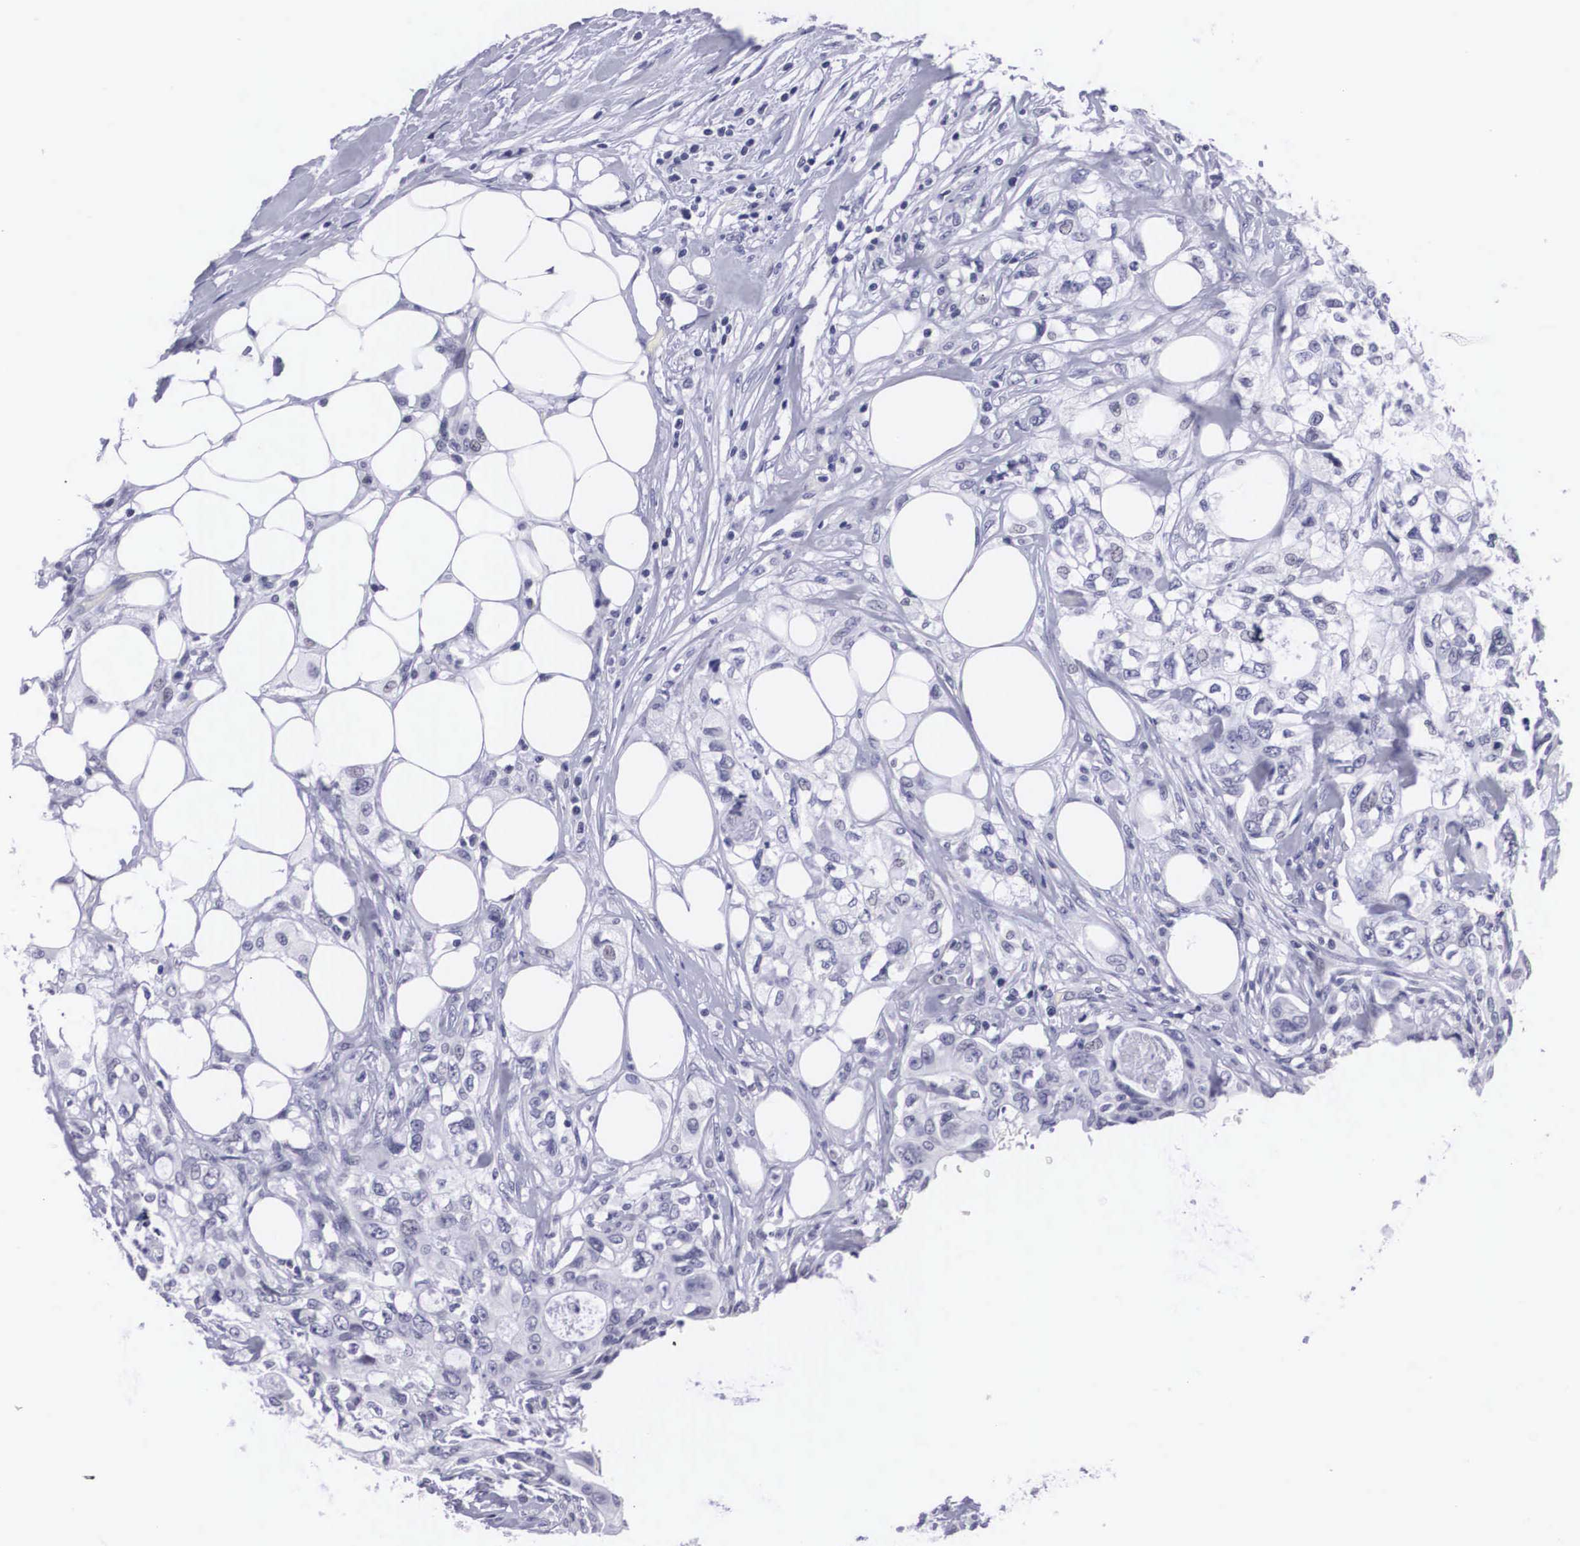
{"staining": {"intensity": "negative", "quantity": "none", "location": "none"}, "tissue": "colorectal cancer", "cell_type": "Tumor cells", "image_type": "cancer", "snomed": [{"axis": "morphology", "description": "Adenocarcinoma, NOS"}, {"axis": "topography", "description": "Rectum"}], "caption": "This photomicrograph is of colorectal cancer (adenocarcinoma) stained with immunohistochemistry (IHC) to label a protein in brown with the nuclei are counter-stained blue. There is no expression in tumor cells.", "gene": "C22orf31", "patient": {"sex": "female", "age": 57}}